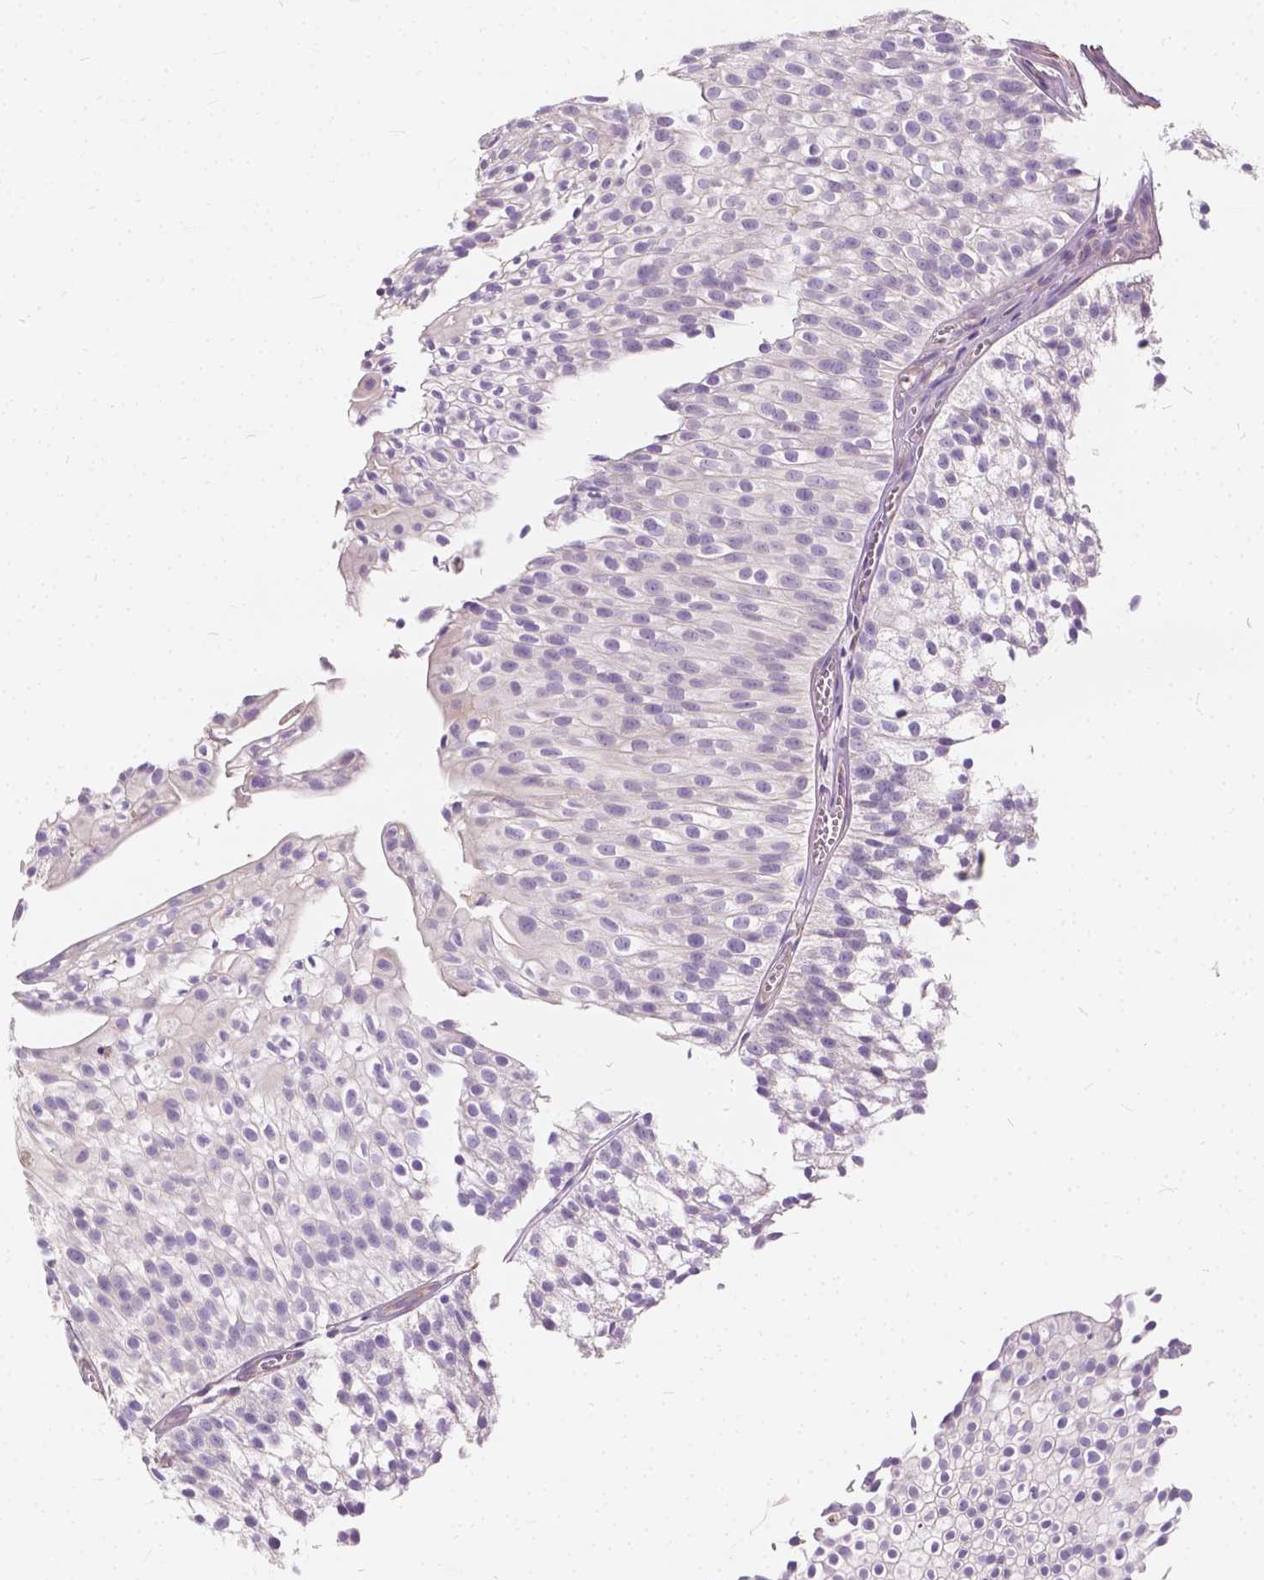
{"staining": {"intensity": "negative", "quantity": "none", "location": "none"}, "tissue": "urothelial cancer", "cell_type": "Tumor cells", "image_type": "cancer", "snomed": [{"axis": "morphology", "description": "Urothelial carcinoma, Low grade"}, {"axis": "topography", "description": "Urinary bladder"}], "caption": "Urothelial cancer was stained to show a protein in brown. There is no significant positivity in tumor cells.", "gene": "KIAA0513", "patient": {"sex": "male", "age": 70}}